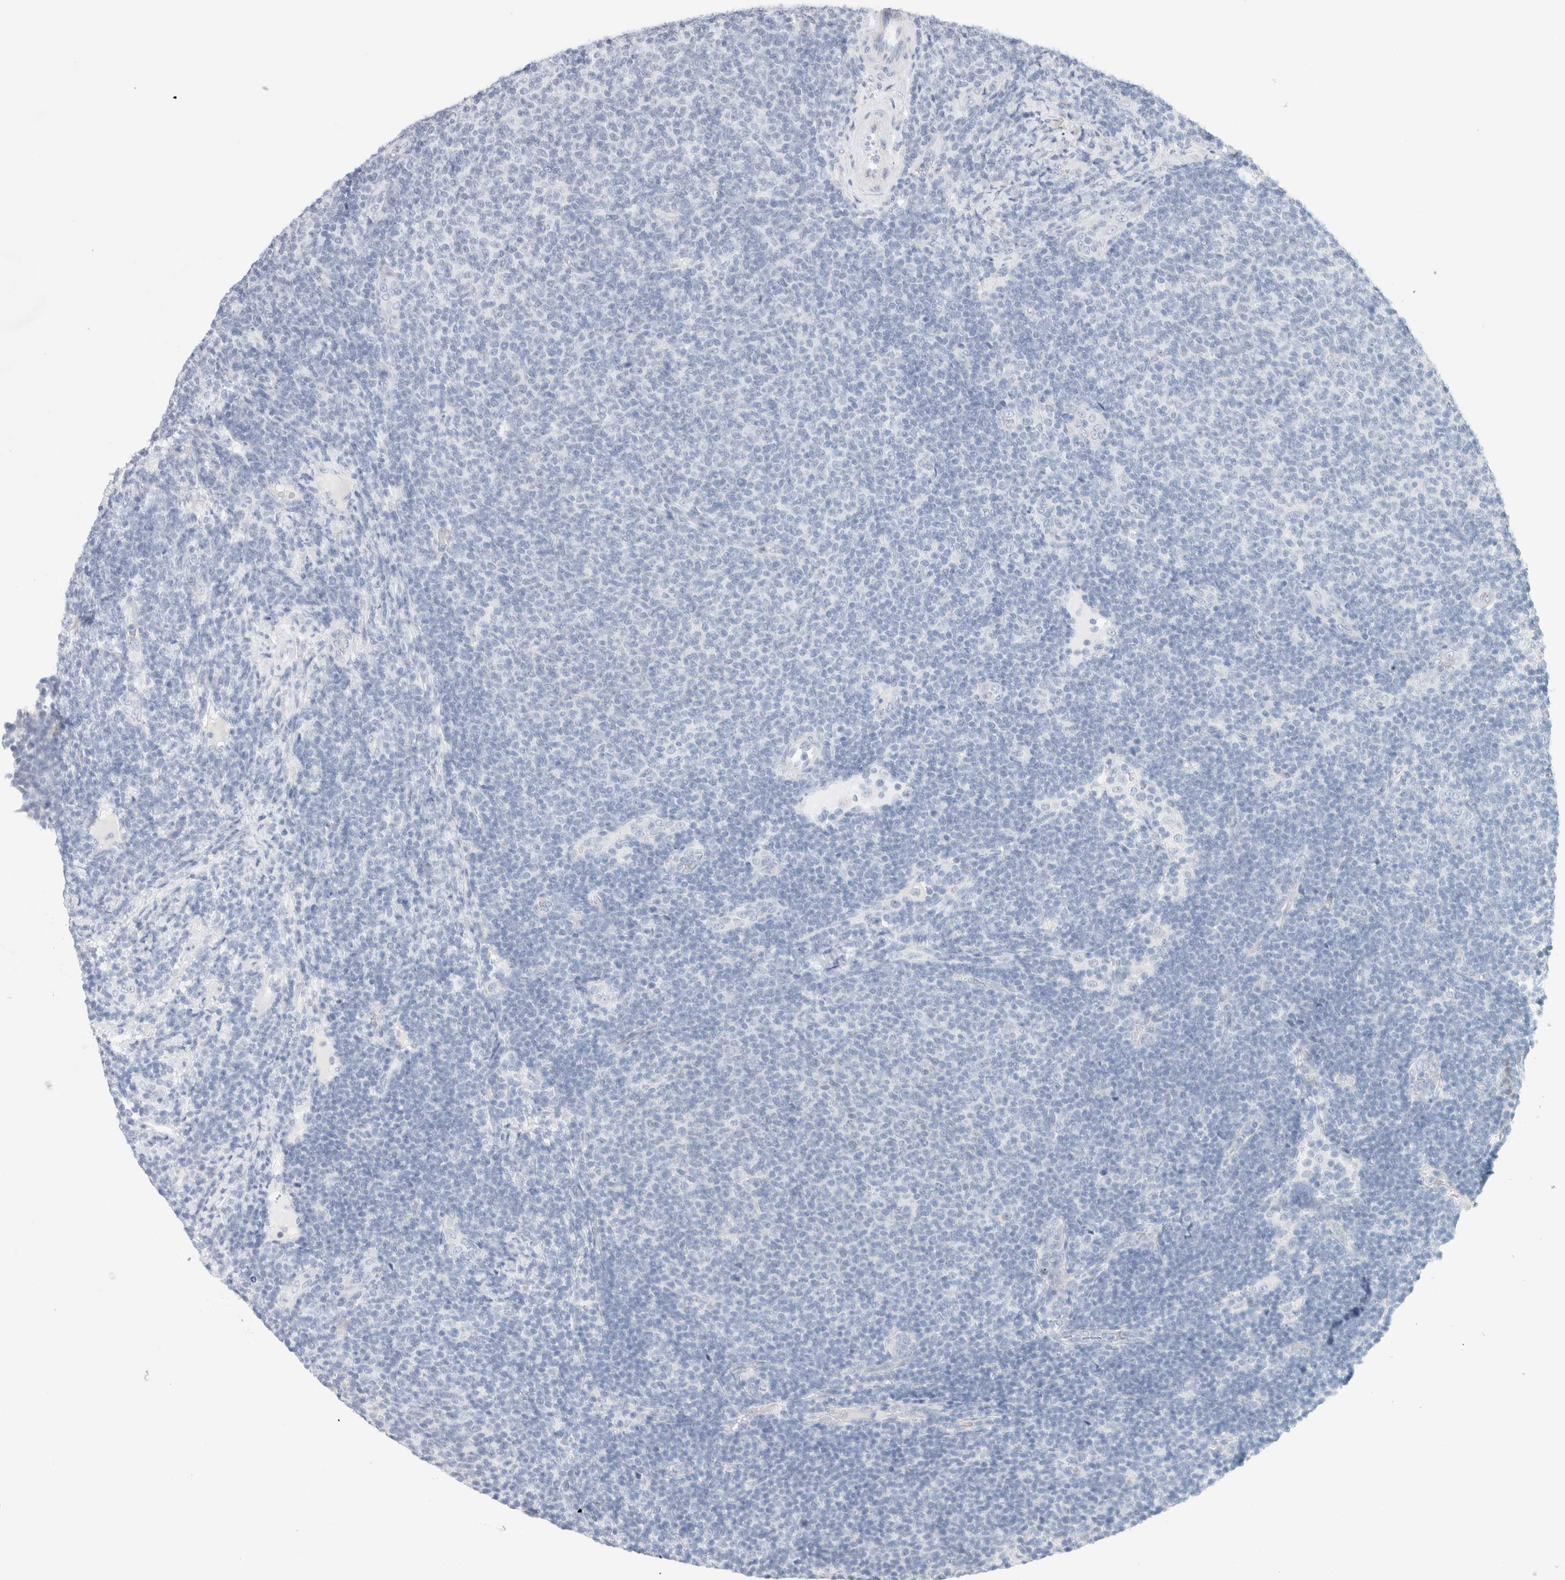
{"staining": {"intensity": "negative", "quantity": "none", "location": "none"}, "tissue": "lymphoma", "cell_type": "Tumor cells", "image_type": "cancer", "snomed": [{"axis": "morphology", "description": "Malignant lymphoma, non-Hodgkin's type, Low grade"}, {"axis": "topography", "description": "Lymph node"}], "caption": "Human lymphoma stained for a protein using immunohistochemistry (IHC) reveals no staining in tumor cells.", "gene": "RTN4", "patient": {"sex": "male", "age": 66}}